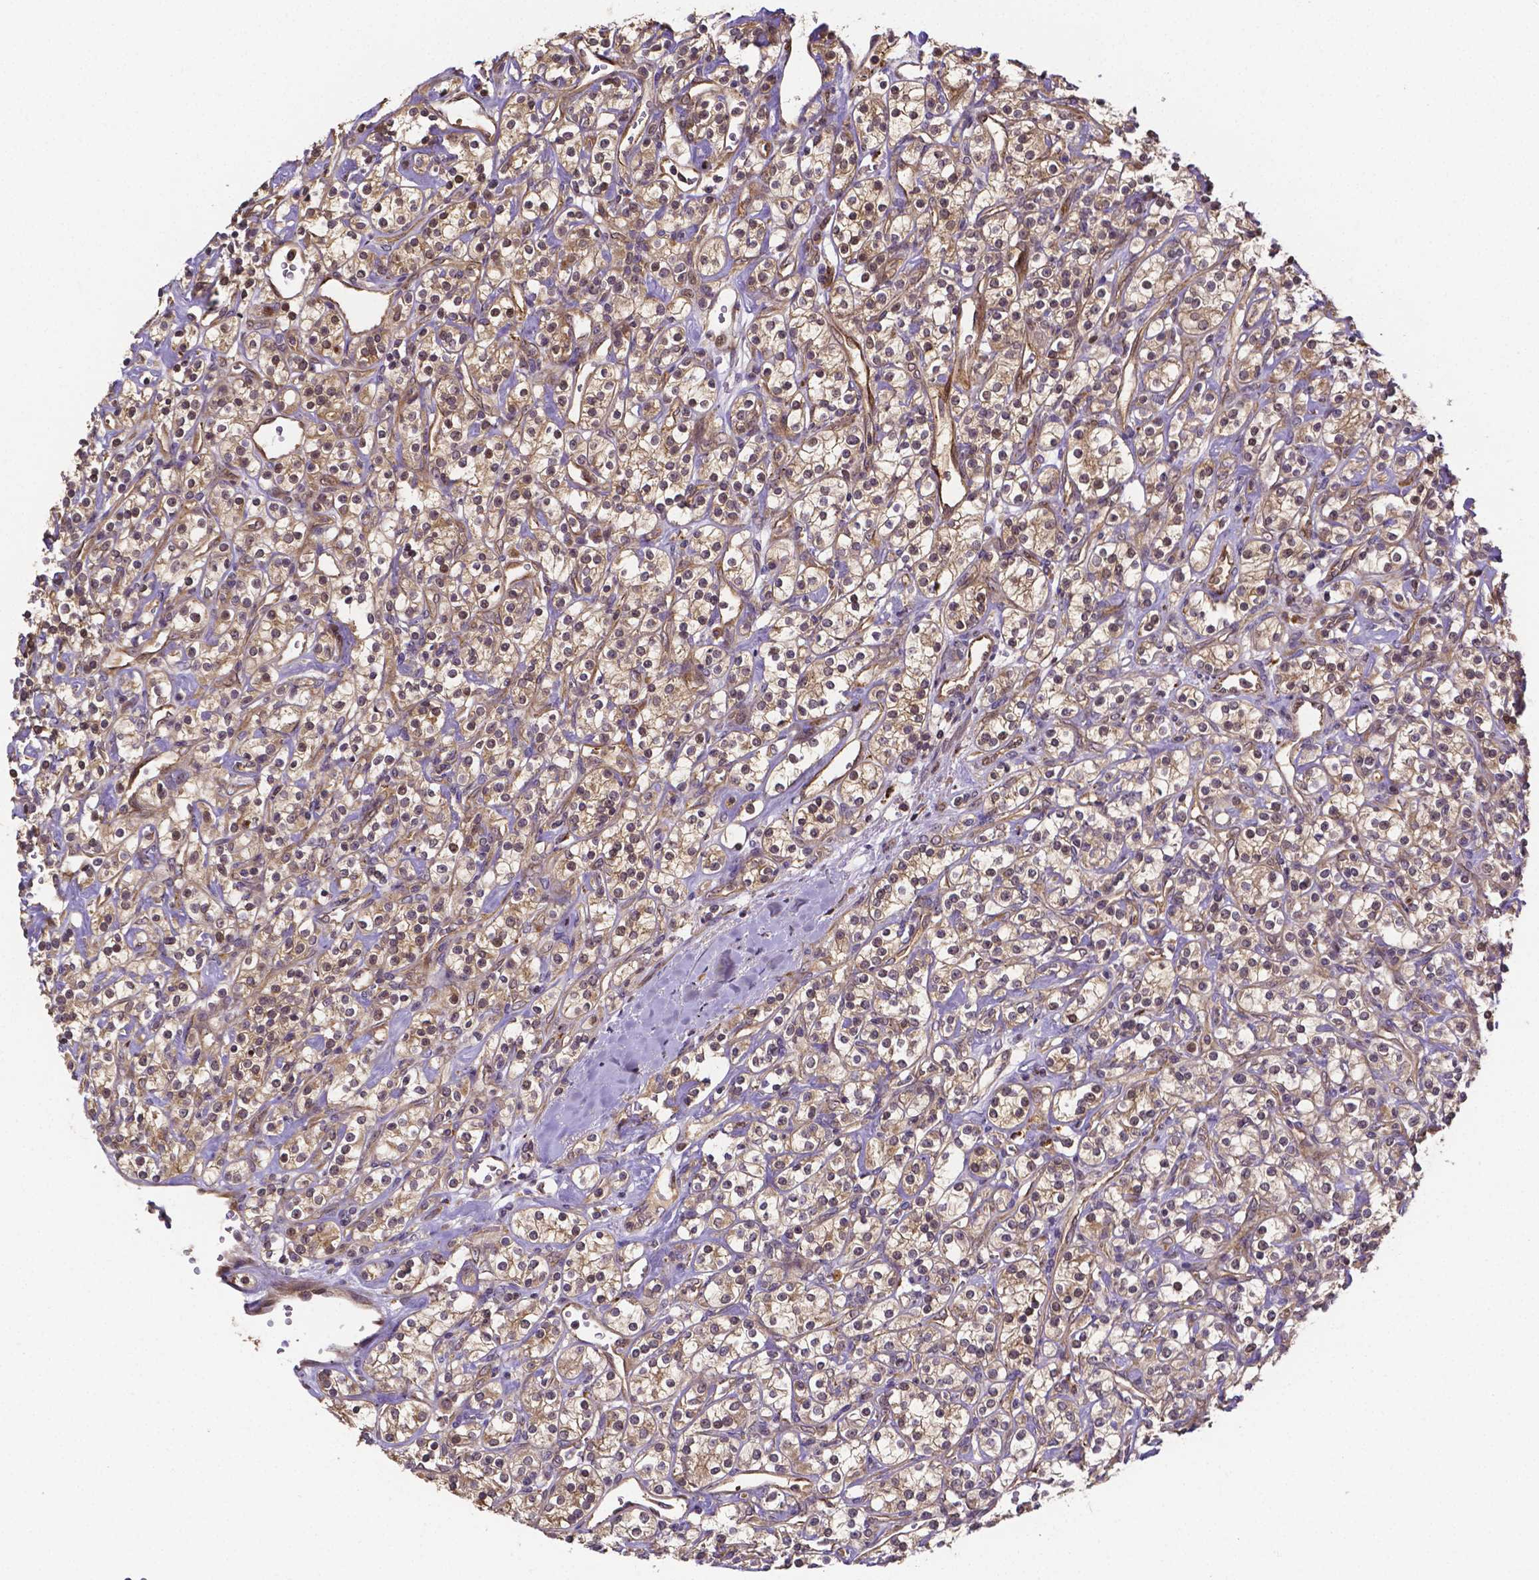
{"staining": {"intensity": "weak", "quantity": ">75%", "location": "cytoplasmic/membranous"}, "tissue": "renal cancer", "cell_type": "Tumor cells", "image_type": "cancer", "snomed": [{"axis": "morphology", "description": "Adenocarcinoma, NOS"}, {"axis": "topography", "description": "Kidney"}], "caption": "A photomicrograph showing weak cytoplasmic/membranous positivity in approximately >75% of tumor cells in renal cancer (adenocarcinoma), as visualized by brown immunohistochemical staining.", "gene": "RNF123", "patient": {"sex": "male", "age": 77}}